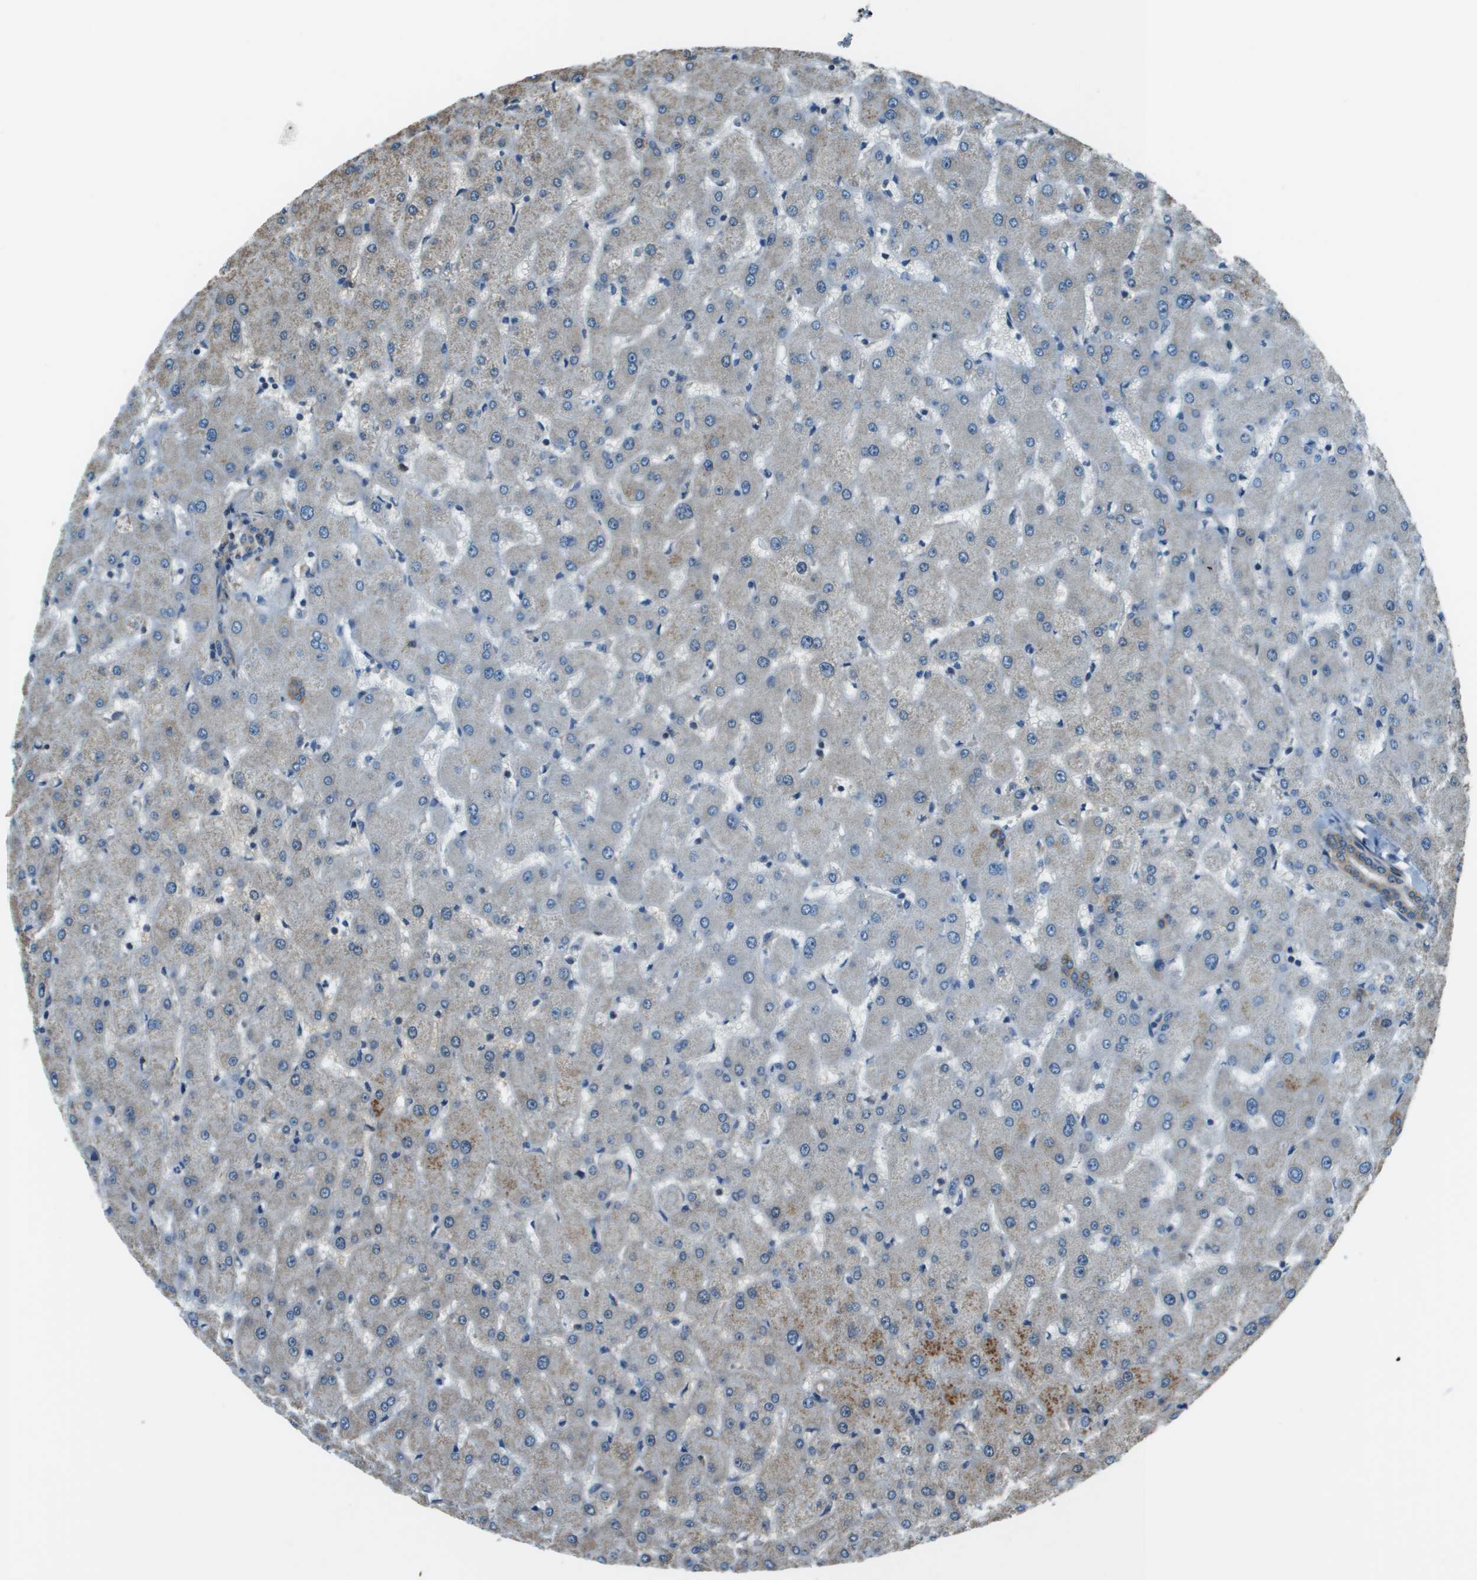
{"staining": {"intensity": "weak", "quantity": "25%-75%", "location": "cytoplasmic/membranous"}, "tissue": "liver", "cell_type": "Cholangiocytes", "image_type": "normal", "snomed": [{"axis": "morphology", "description": "Normal tissue, NOS"}, {"axis": "topography", "description": "Liver"}], "caption": "Cholangiocytes display low levels of weak cytoplasmic/membranous expression in about 25%-75% of cells in normal liver.", "gene": "TMEM51", "patient": {"sex": "female", "age": 63}}